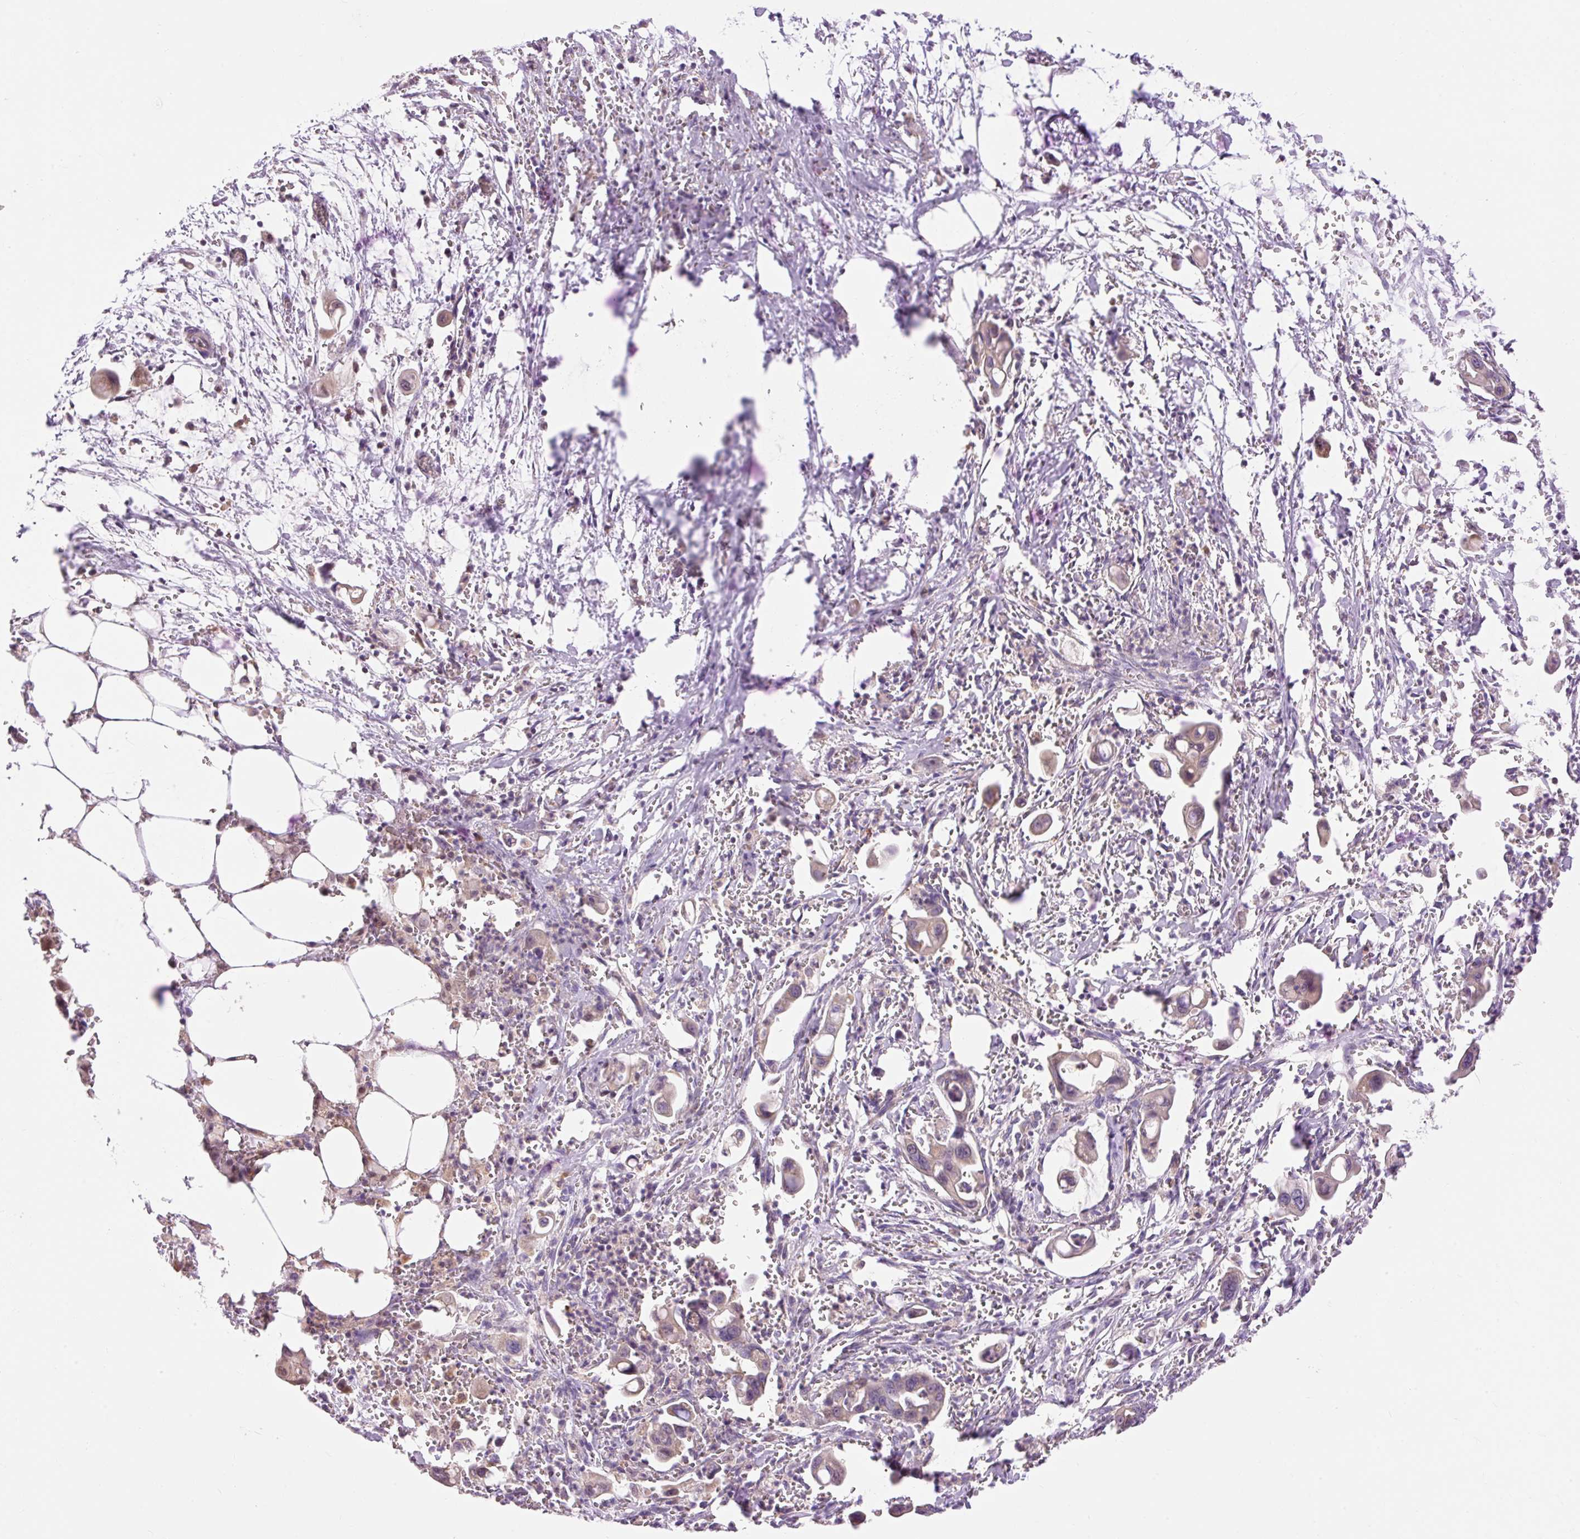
{"staining": {"intensity": "weak", "quantity": "<25%", "location": "cytoplasmic/membranous"}, "tissue": "pancreatic cancer", "cell_type": "Tumor cells", "image_type": "cancer", "snomed": [{"axis": "morphology", "description": "Adenocarcinoma, NOS"}, {"axis": "topography", "description": "Pancreas"}], "caption": "IHC of human pancreatic adenocarcinoma displays no staining in tumor cells.", "gene": "IMMT", "patient": {"sex": "male", "age": 61}}